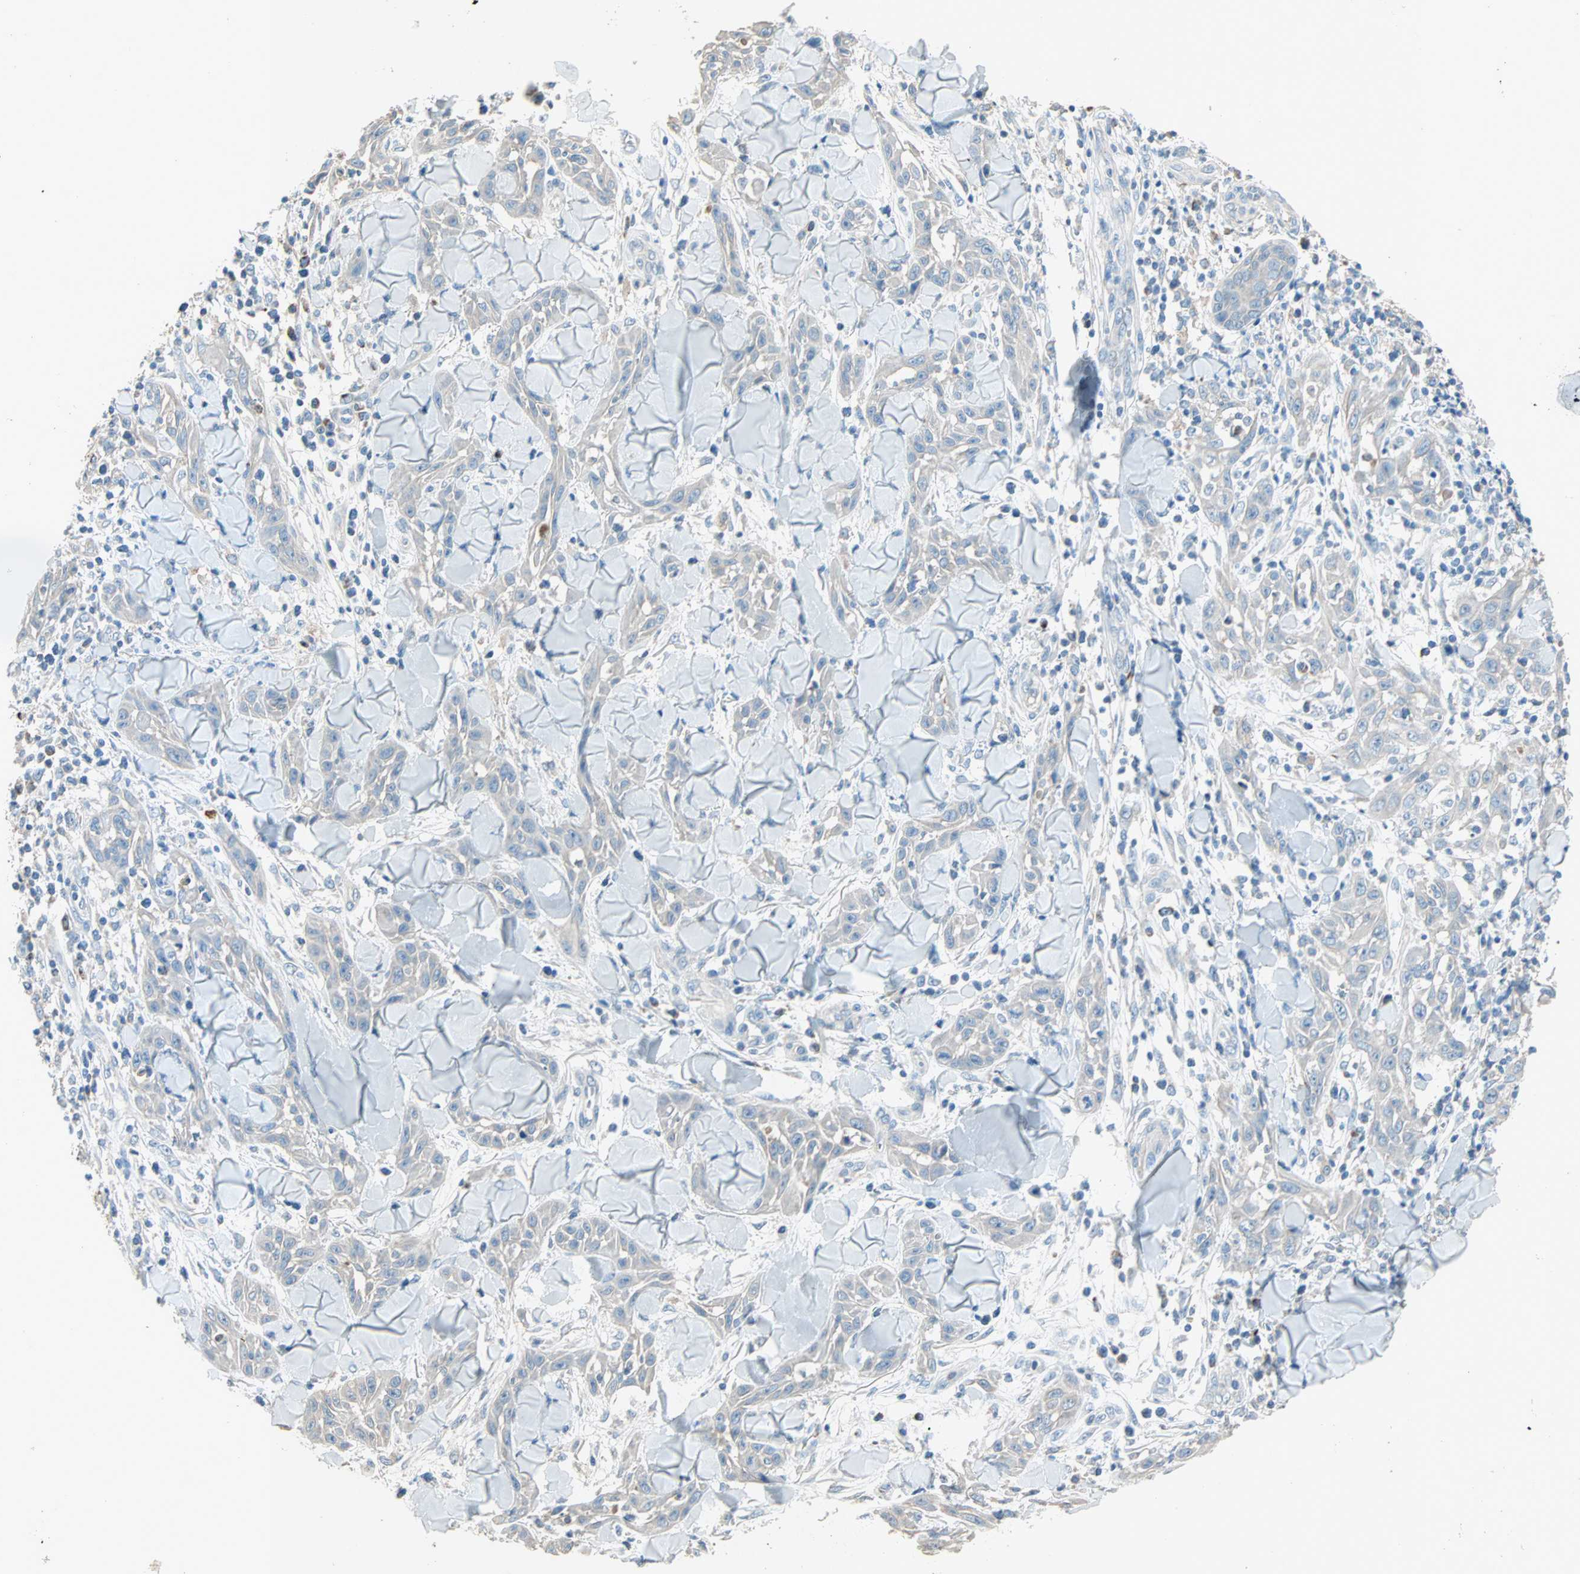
{"staining": {"intensity": "negative", "quantity": "none", "location": "none"}, "tissue": "skin cancer", "cell_type": "Tumor cells", "image_type": "cancer", "snomed": [{"axis": "morphology", "description": "Squamous cell carcinoma, NOS"}, {"axis": "topography", "description": "Skin"}], "caption": "High magnification brightfield microscopy of skin squamous cell carcinoma stained with DAB (3,3'-diaminobenzidine) (brown) and counterstained with hematoxylin (blue): tumor cells show no significant positivity. The staining is performed using DAB (3,3'-diaminobenzidine) brown chromogen with nuclei counter-stained in using hematoxylin.", "gene": "ACVRL1", "patient": {"sex": "male", "age": 24}}